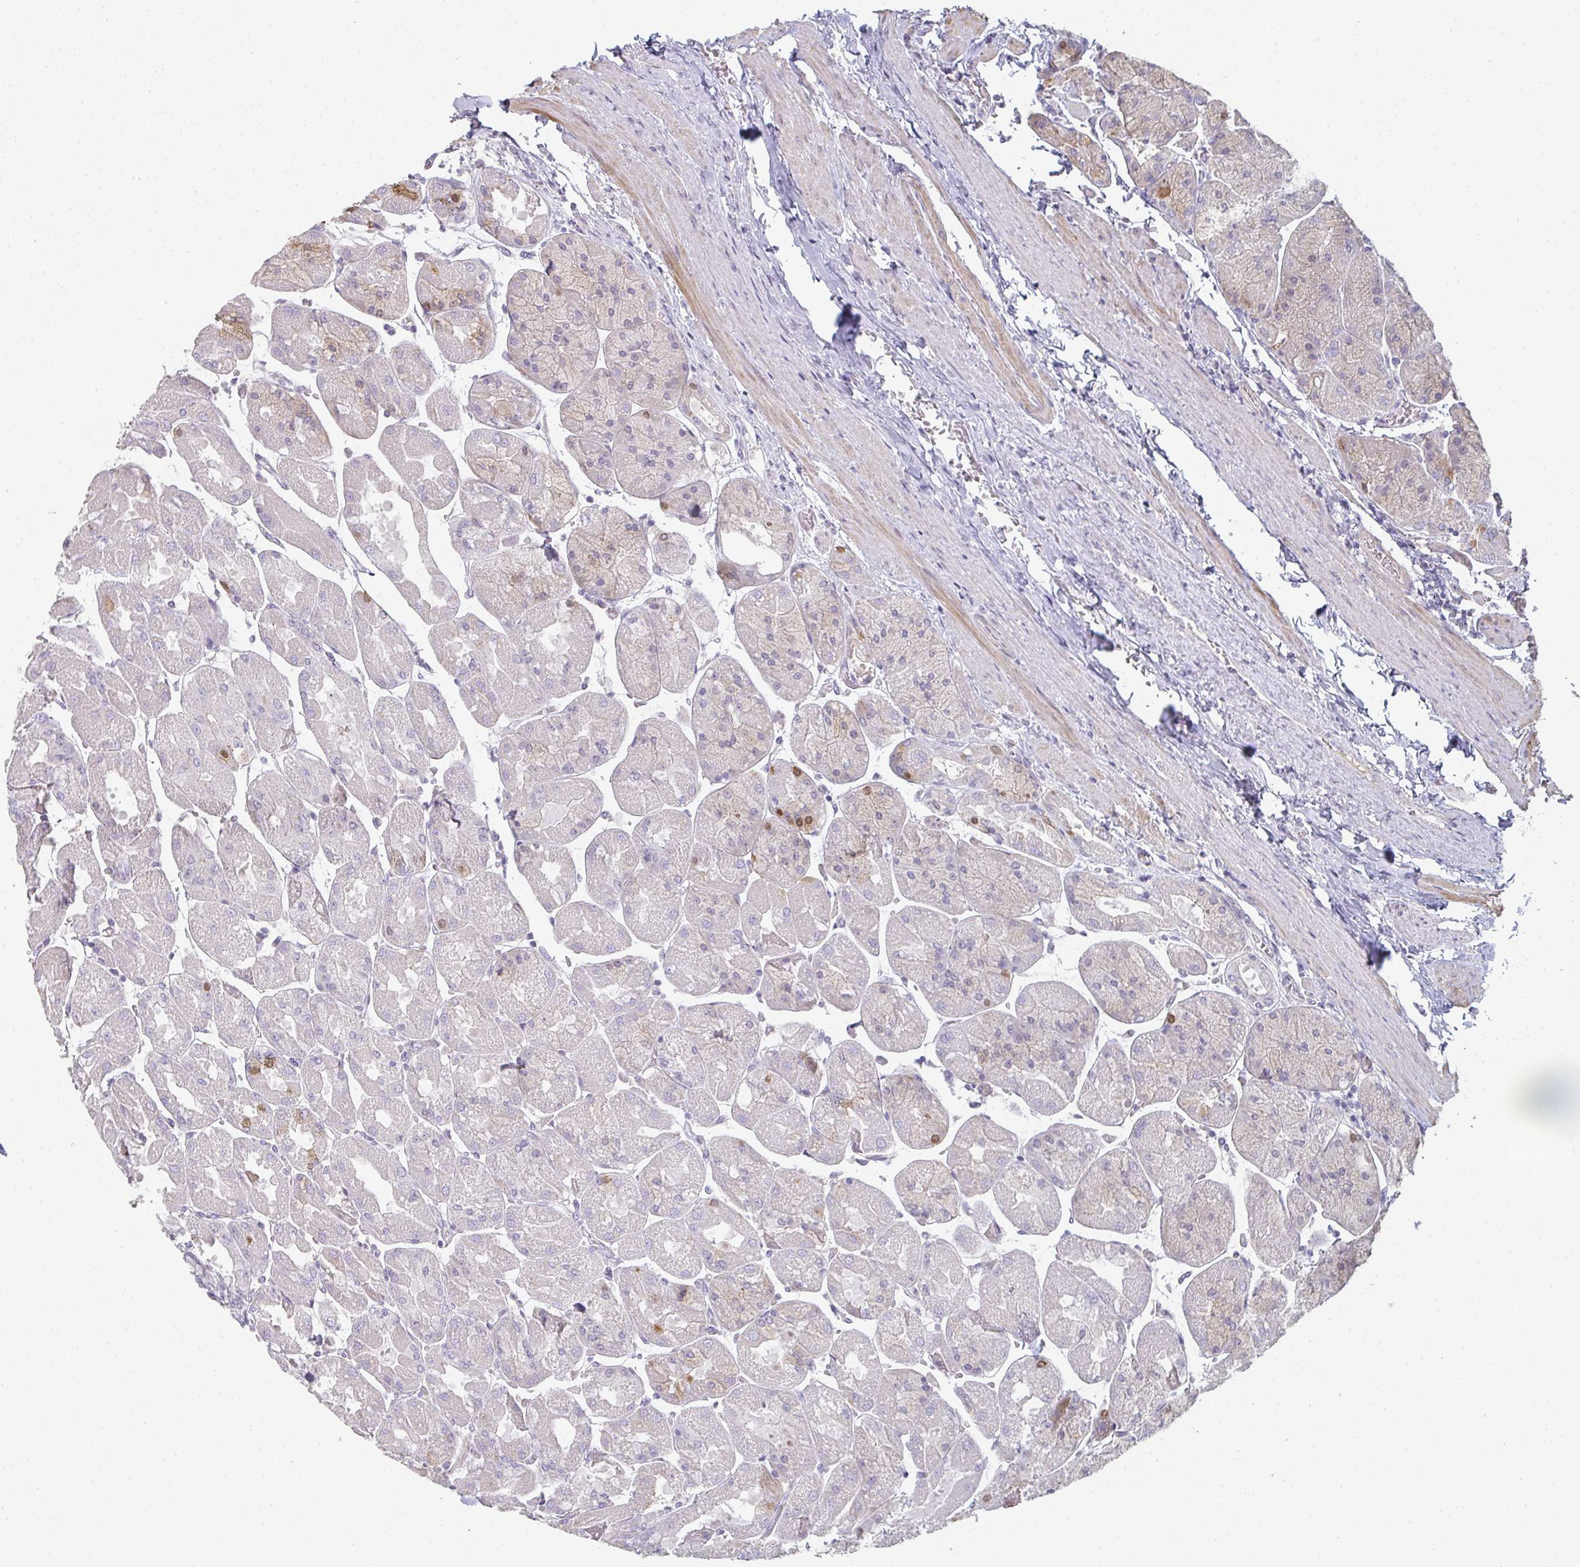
{"staining": {"intensity": "moderate", "quantity": "<25%", "location": "nuclear"}, "tissue": "stomach", "cell_type": "Glandular cells", "image_type": "normal", "snomed": [{"axis": "morphology", "description": "Normal tissue, NOS"}, {"axis": "topography", "description": "Stomach"}], "caption": "Protein expression analysis of normal human stomach reveals moderate nuclear staining in approximately <25% of glandular cells. The protein is stained brown, and the nuclei are stained in blue (DAB IHC with brightfield microscopy, high magnification).", "gene": "A1CF", "patient": {"sex": "female", "age": 61}}